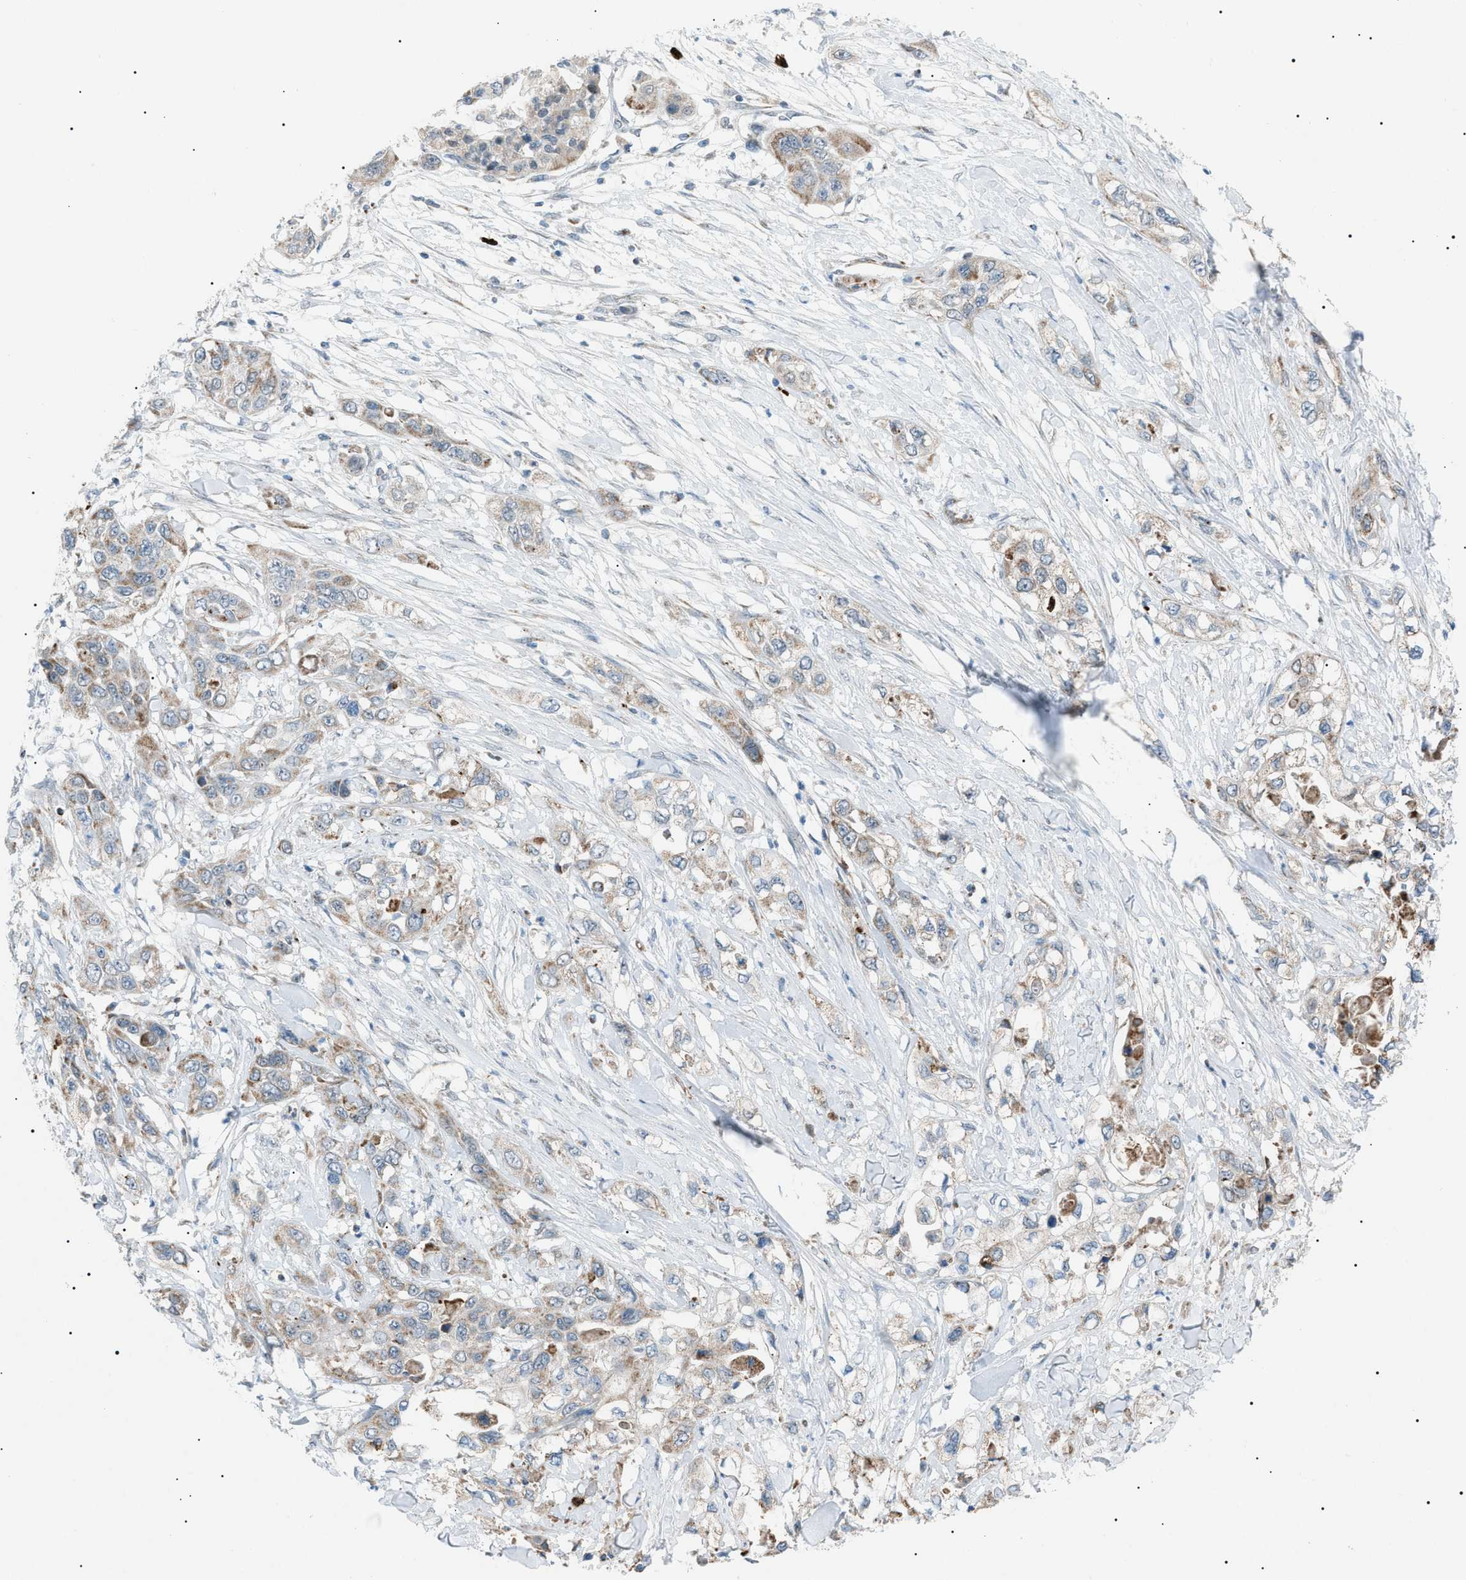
{"staining": {"intensity": "weak", "quantity": ">75%", "location": "cytoplasmic/membranous"}, "tissue": "pancreatic cancer", "cell_type": "Tumor cells", "image_type": "cancer", "snomed": [{"axis": "morphology", "description": "Adenocarcinoma, NOS"}, {"axis": "topography", "description": "Pancreas"}], "caption": "This photomicrograph reveals adenocarcinoma (pancreatic) stained with immunohistochemistry to label a protein in brown. The cytoplasmic/membranous of tumor cells show weak positivity for the protein. Nuclei are counter-stained blue.", "gene": "ZNF516", "patient": {"sex": "female", "age": 70}}